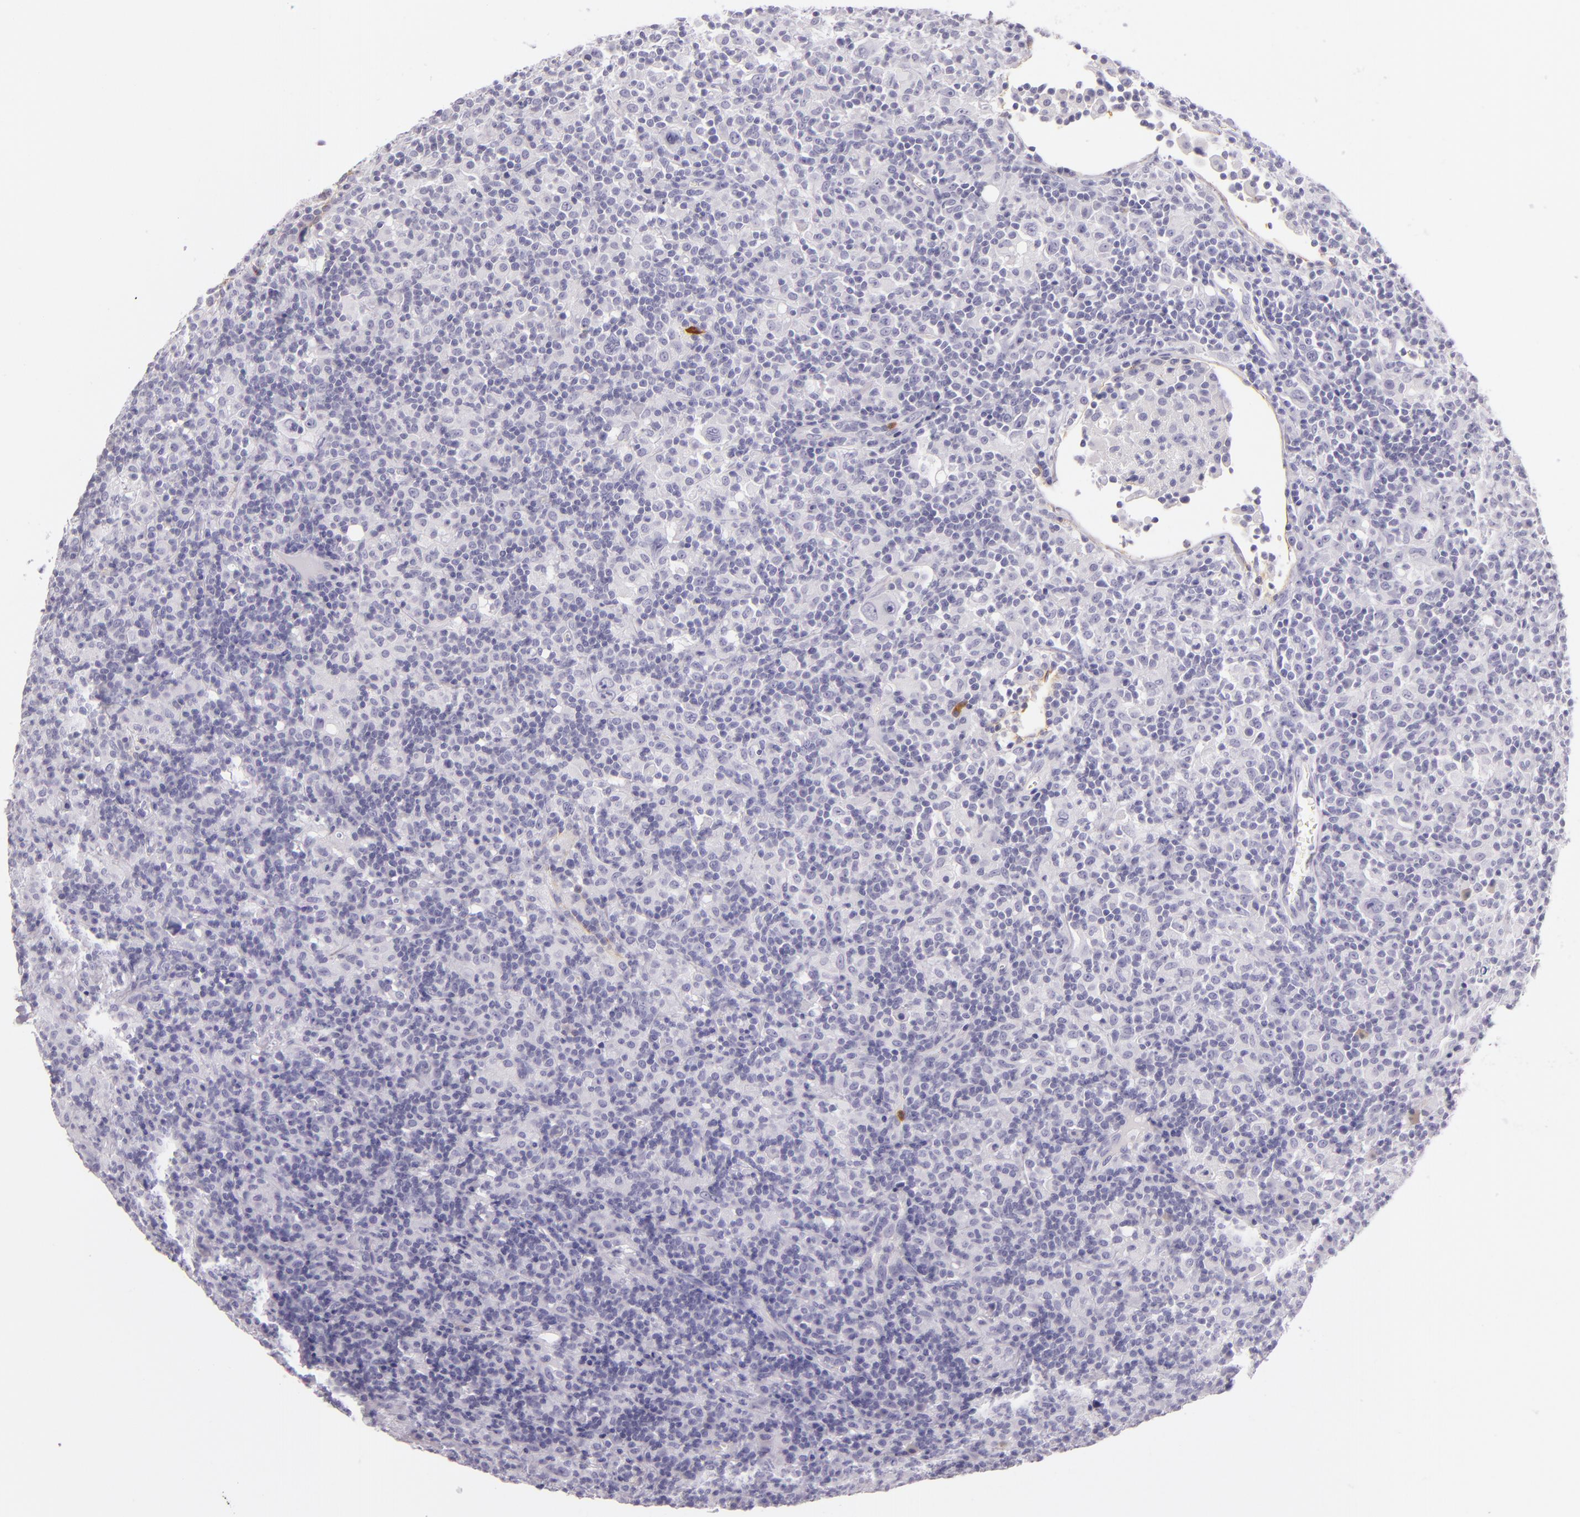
{"staining": {"intensity": "negative", "quantity": "none", "location": "none"}, "tissue": "lymphoma", "cell_type": "Tumor cells", "image_type": "cancer", "snomed": [{"axis": "morphology", "description": "Hodgkin's disease, NOS"}, {"axis": "topography", "description": "Lymph node"}], "caption": "Lymphoma stained for a protein using immunohistochemistry (IHC) demonstrates no staining tumor cells.", "gene": "CEACAM1", "patient": {"sex": "male", "age": 46}}